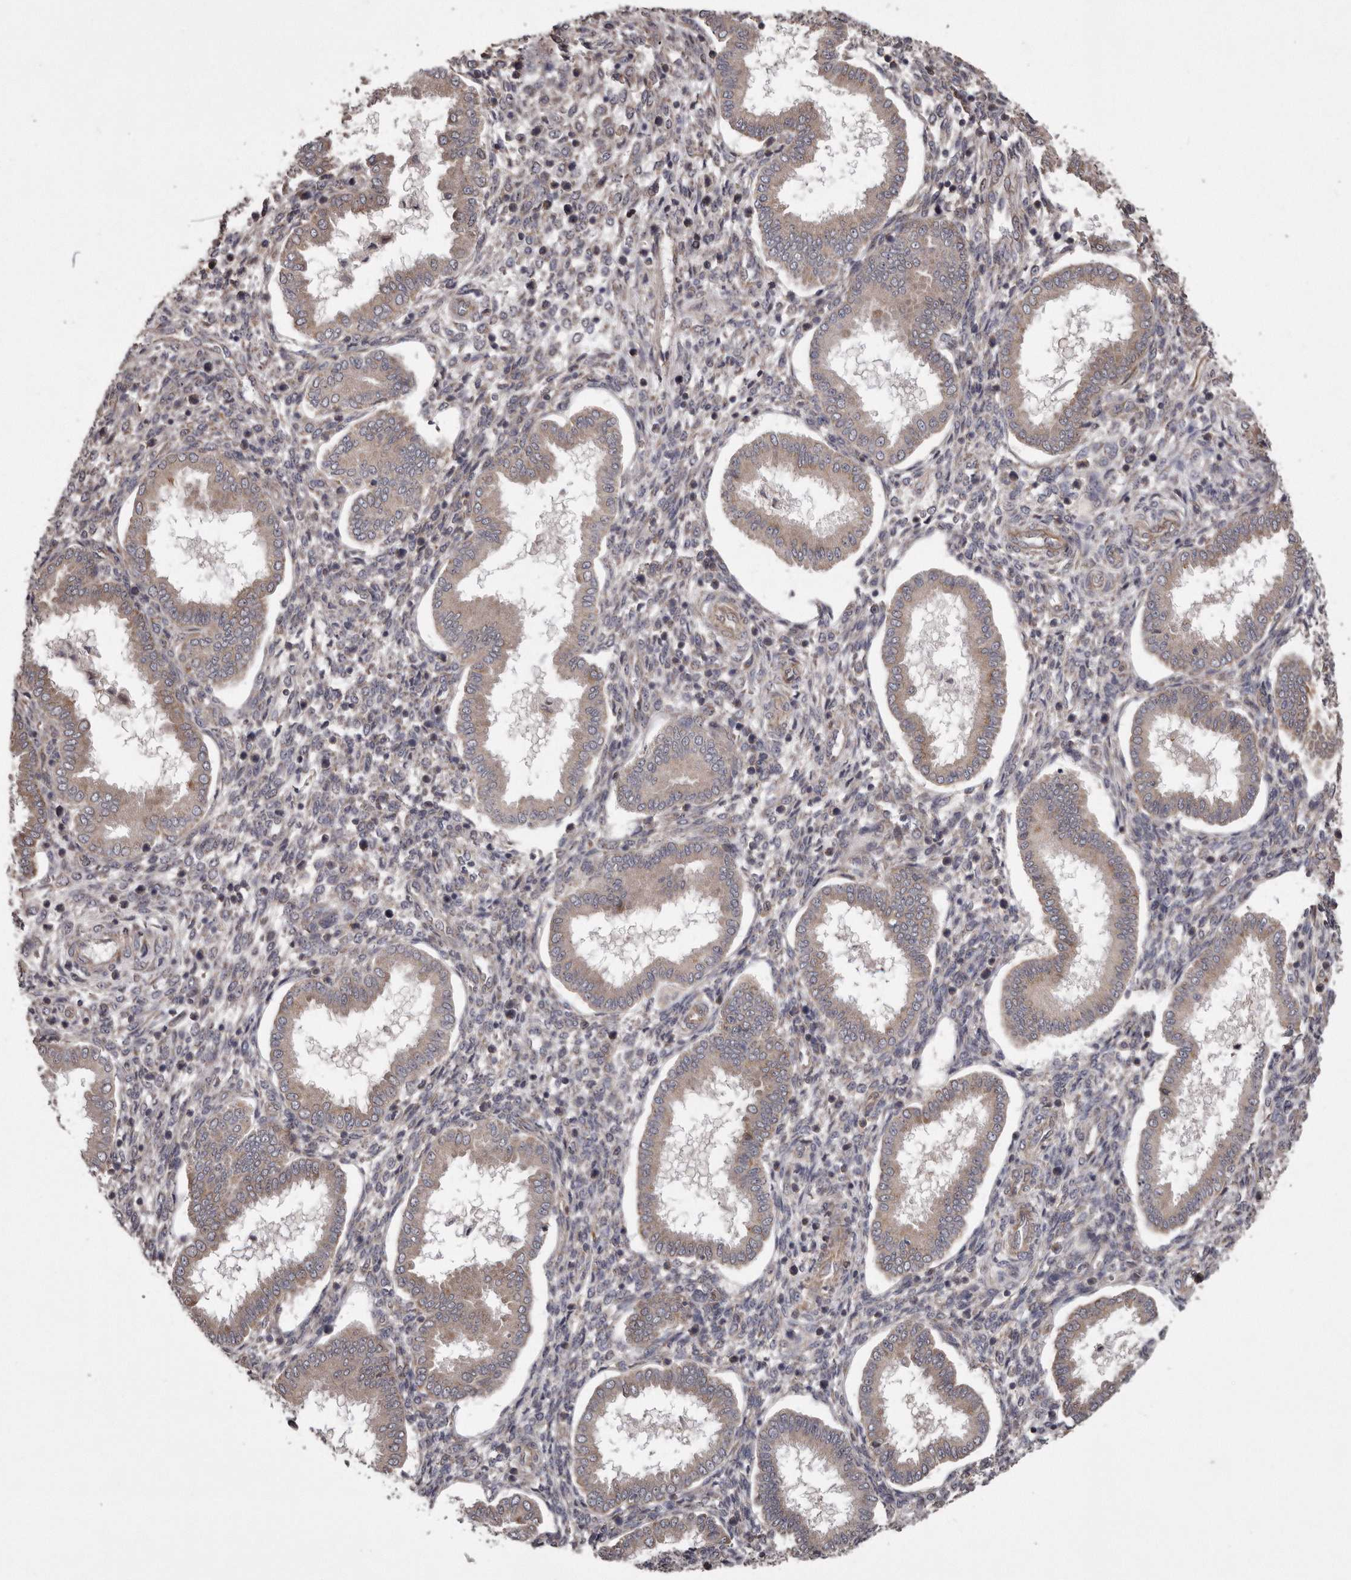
{"staining": {"intensity": "negative", "quantity": "none", "location": "none"}, "tissue": "endometrium", "cell_type": "Cells in endometrial stroma", "image_type": "normal", "snomed": [{"axis": "morphology", "description": "Normal tissue, NOS"}, {"axis": "topography", "description": "Endometrium"}], "caption": "Immunohistochemical staining of normal human endometrium demonstrates no significant expression in cells in endometrial stroma.", "gene": "ARMCX1", "patient": {"sex": "female", "age": 24}}